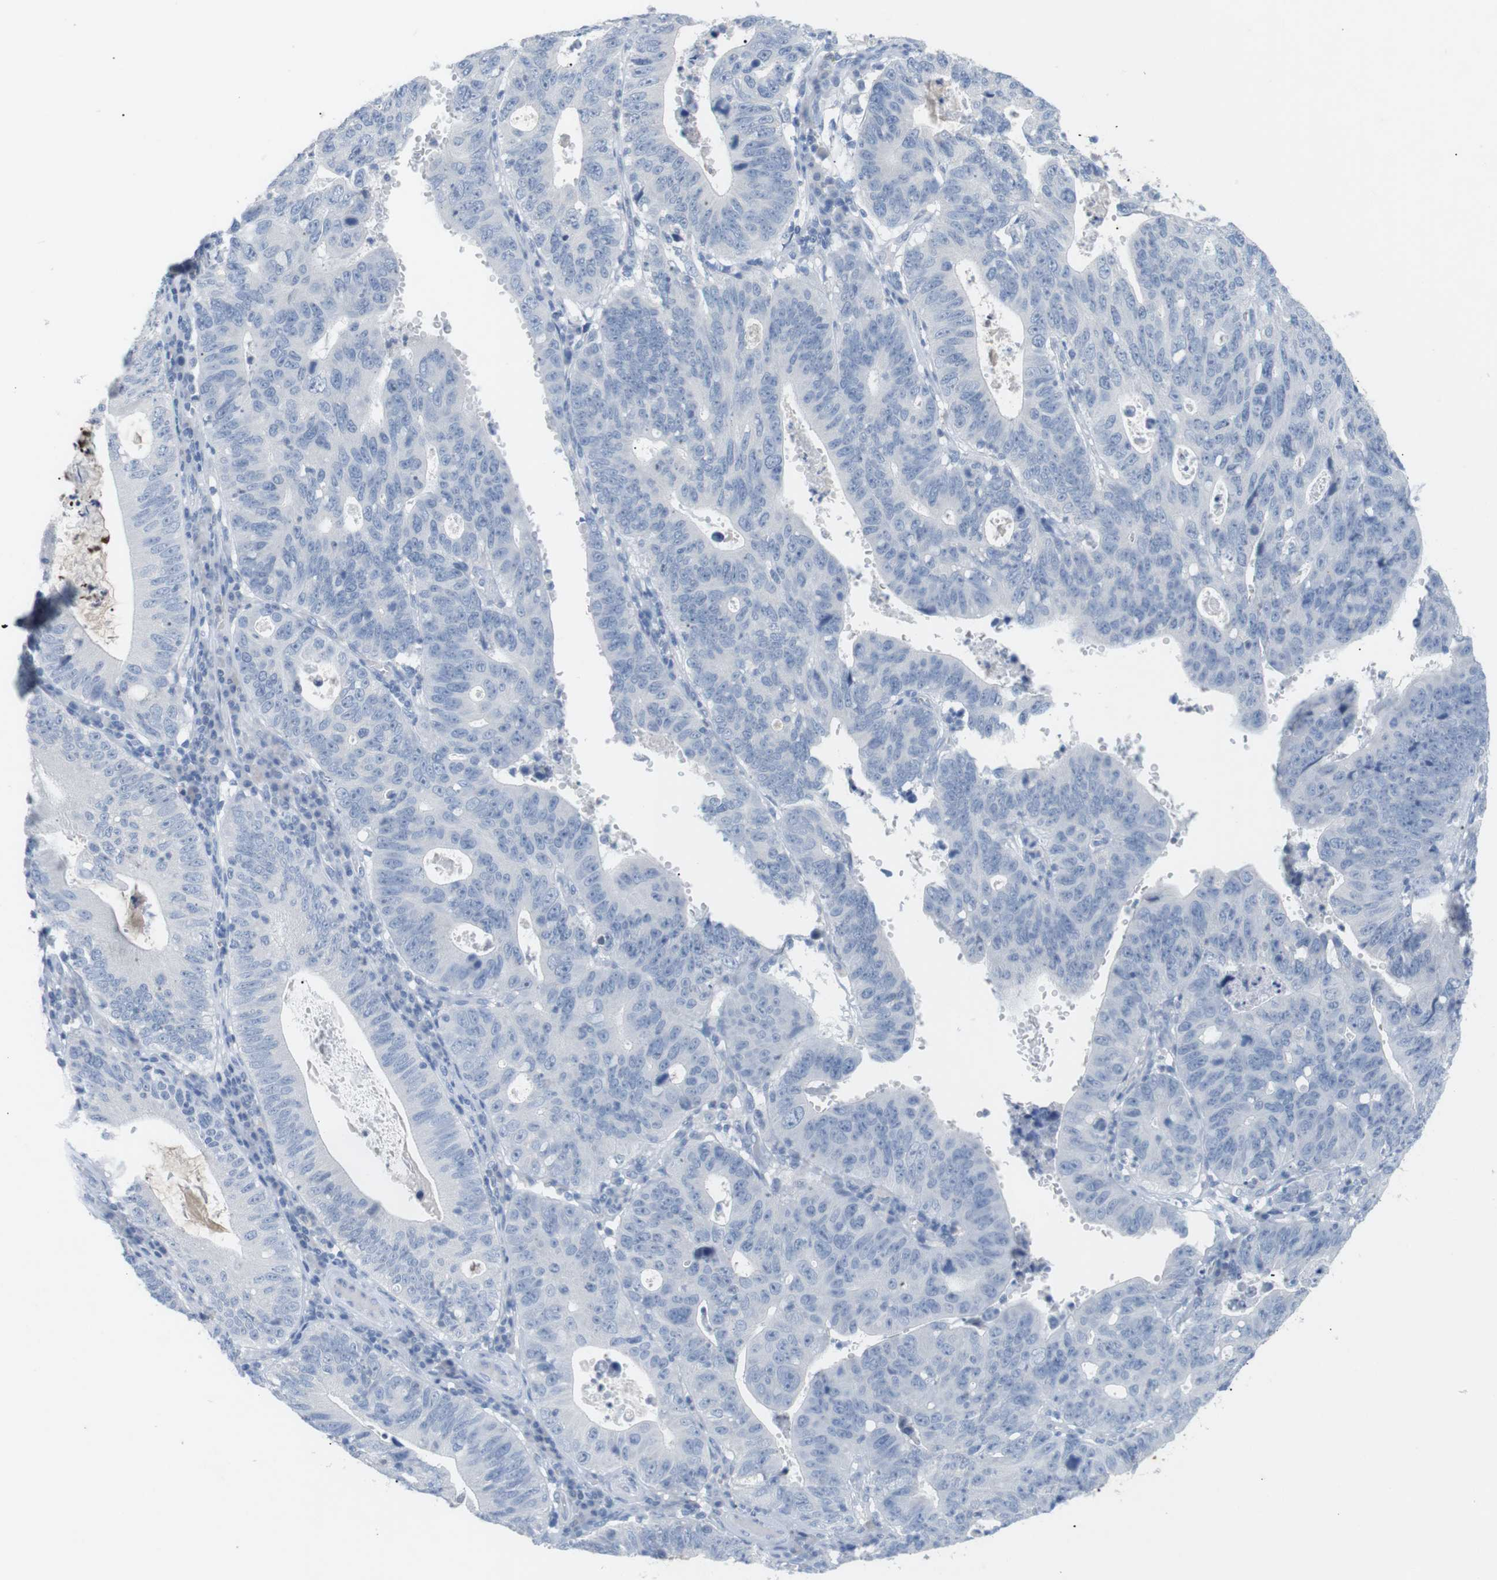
{"staining": {"intensity": "negative", "quantity": "none", "location": "none"}, "tissue": "stomach cancer", "cell_type": "Tumor cells", "image_type": "cancer", "snomed": [{"axis": "morphology", "description": "Adenocarcinoma, NOS"}, {"axis": "topography", "description": "Stomach"}], "caption": "Tumor cells are negative for brown protein staining in stomach adenocarcinoma.", "gene": "HBG2", "patient": {"sex": "male", "age": 59}}